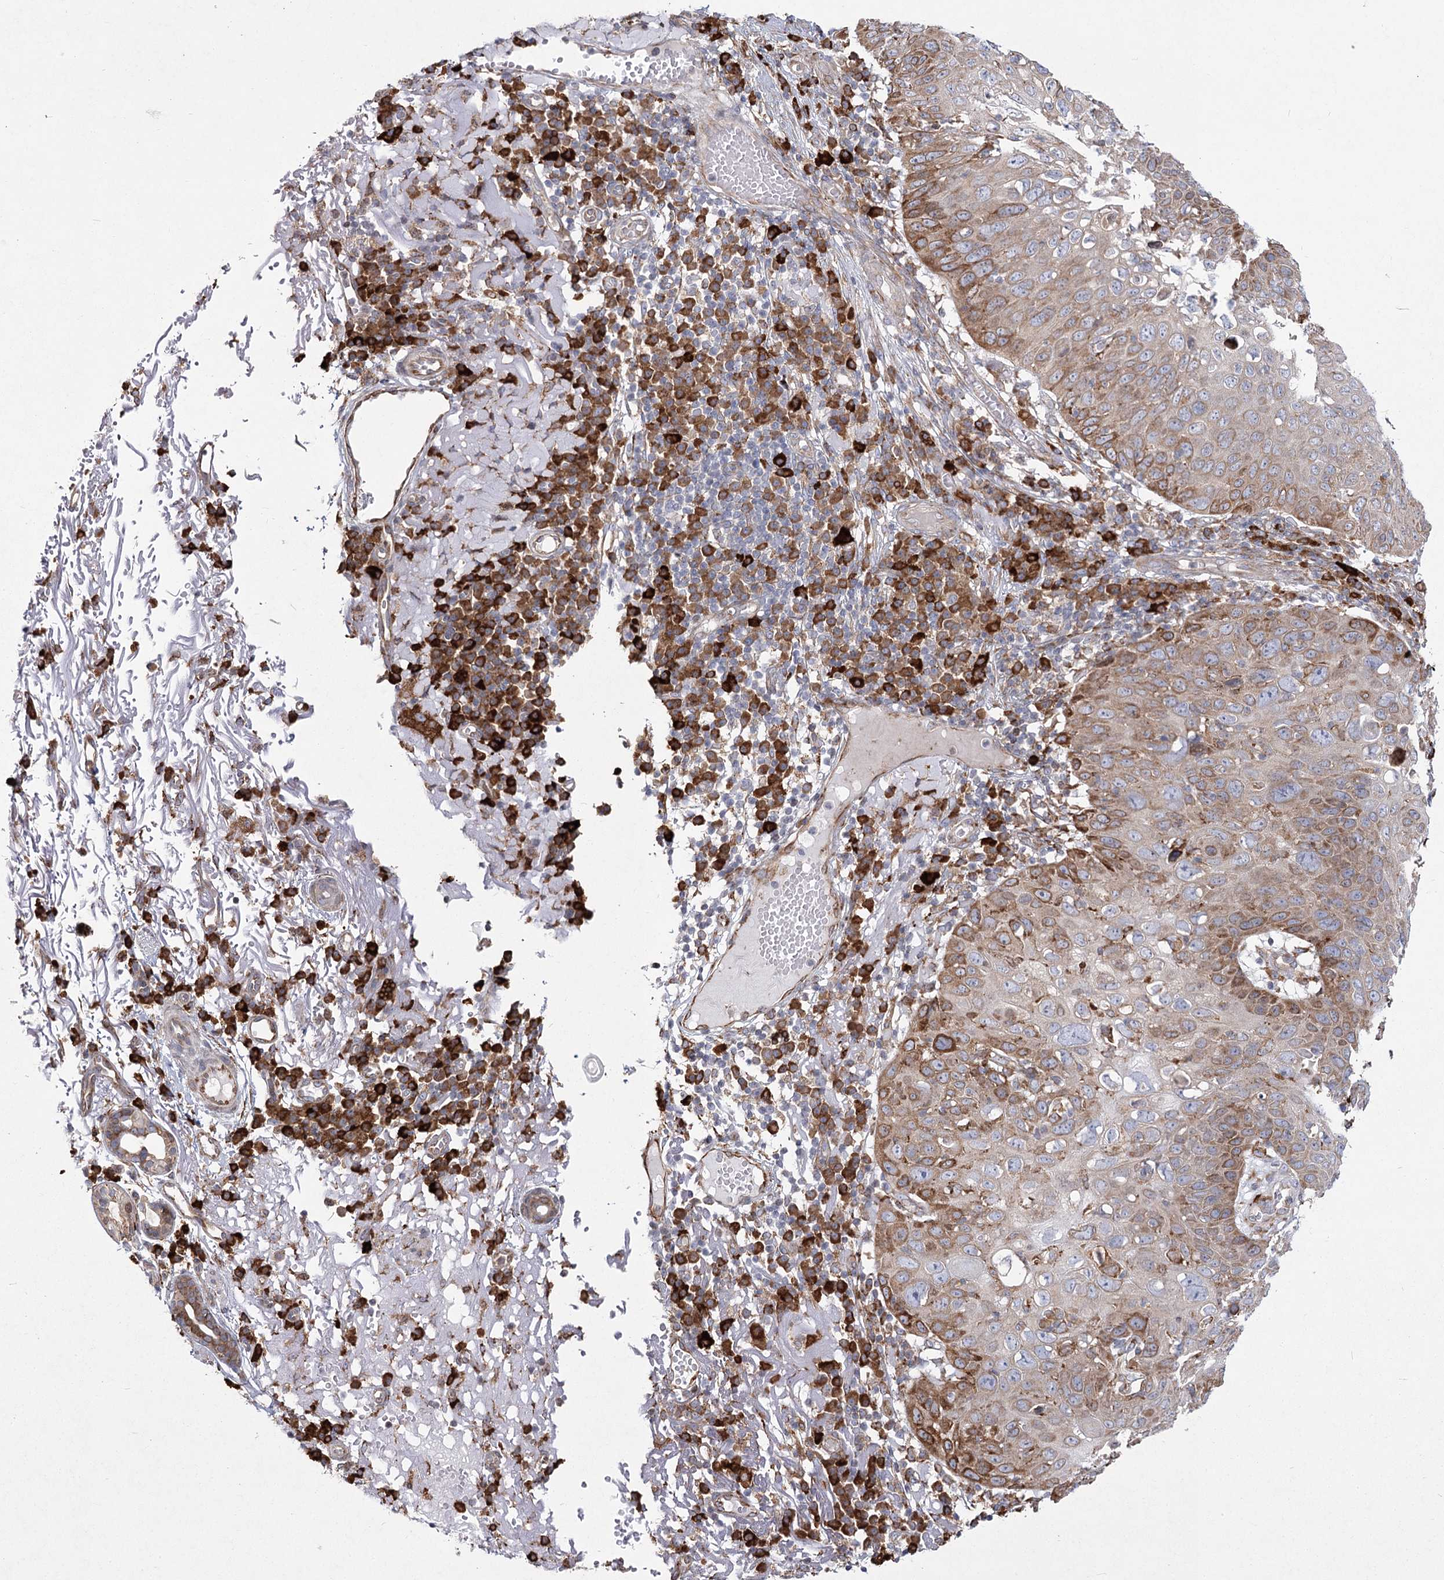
{"staining": {"intensity": "moderate", "quantity": "25%-75%", "location": "cytoplasmic/membranous"}, "tissue": "skin cancer", "cell_type": "Tumor cells", "image_type": "cancer", "snomed": [{"axis": "morphology", "description": "Squamous cell carcinoma, NOS"}, {"axis": "topography", "description": "Skin"}], "caption": "A brown stain highlights moderate cytoplasmic/membranous staining of a protein in human skin cancer tumor cells.", "gene": "NHLRC2", "patient": {"sex": "female", "age": 90}}